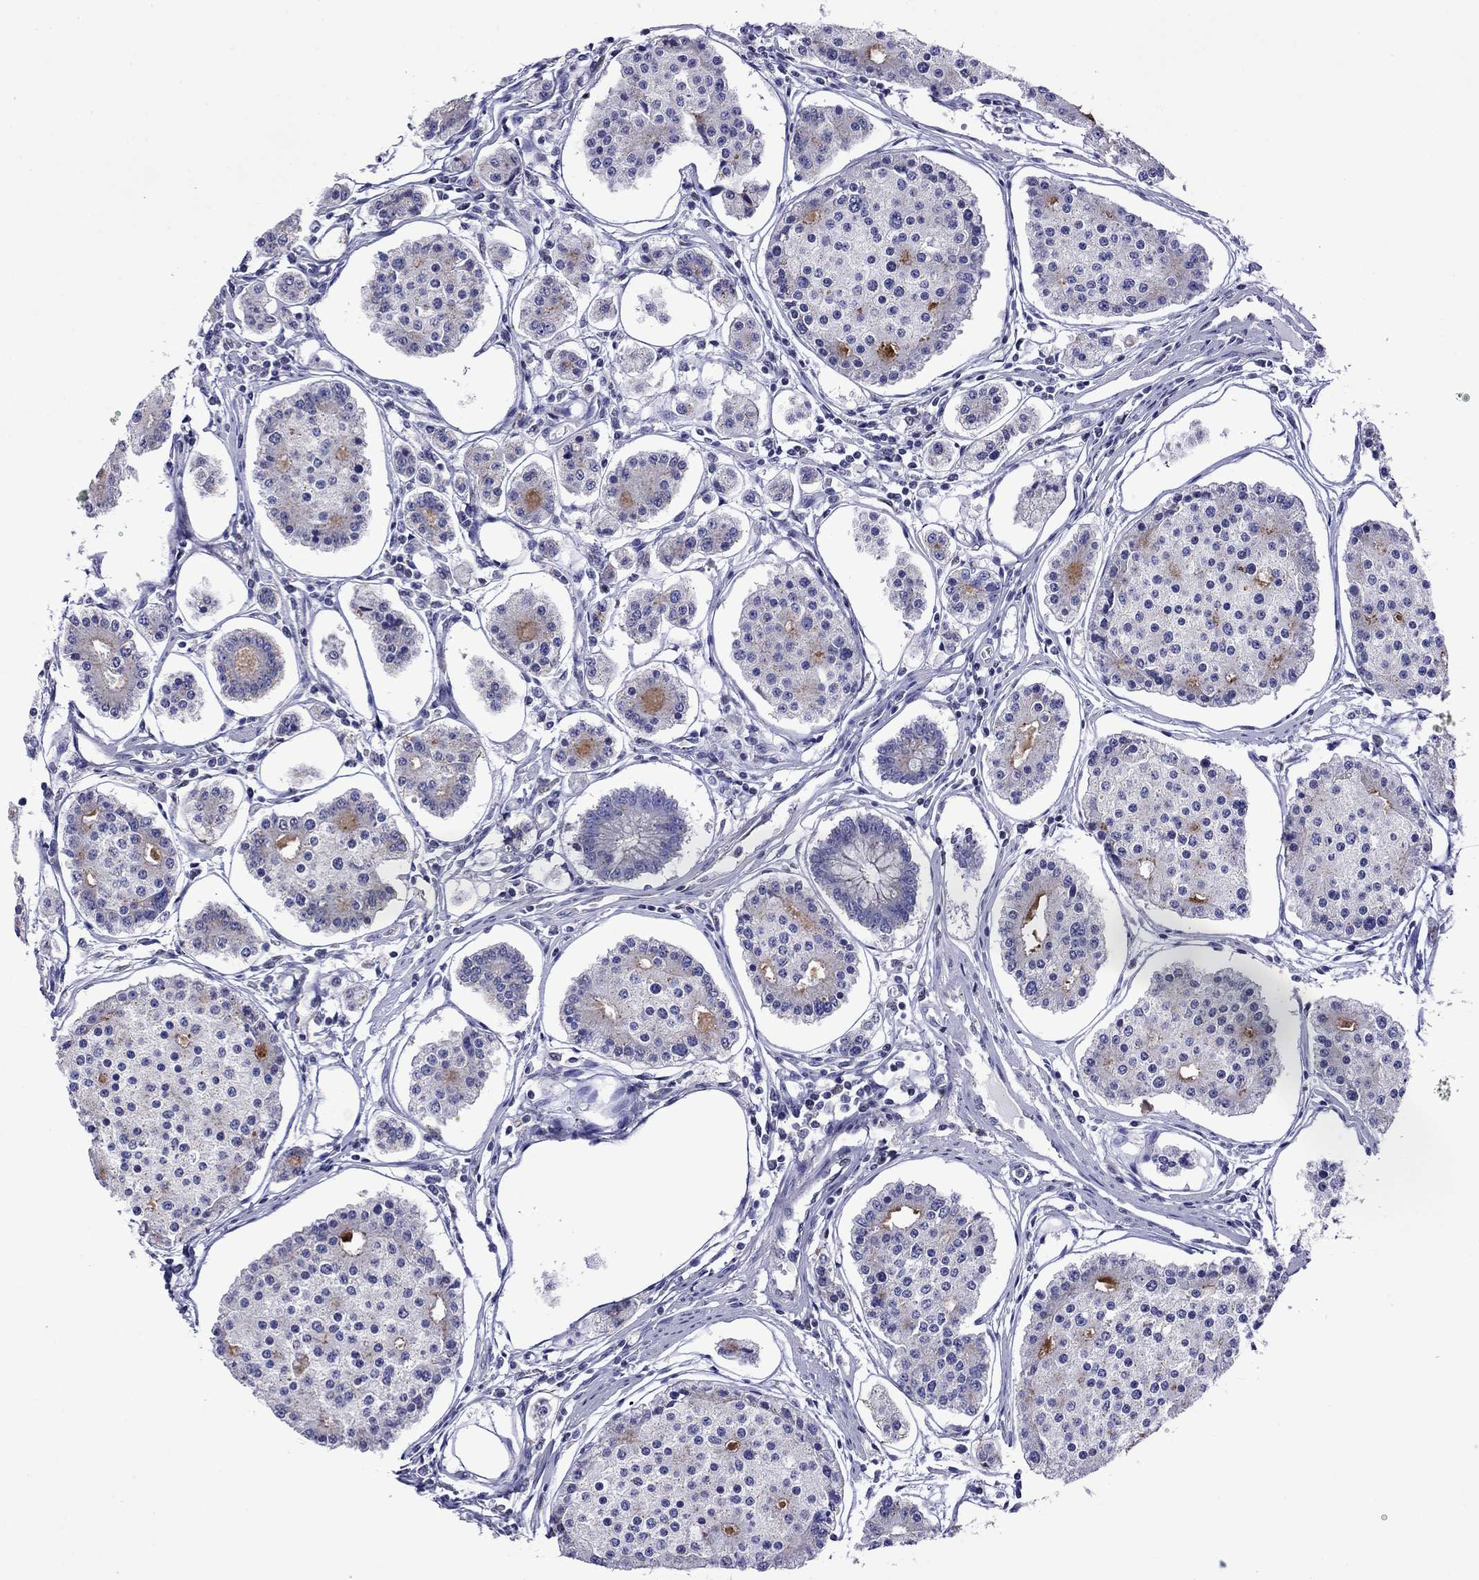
{"staining": {"intensity": "negative", "quantity": "none", "location": "none"}, "tissue": "carcinoid", "cell_type": "Tumor cells", "image_type": "cancer", "snomed": [{"axis": "morphology", "description": "Carcinoid, malignant, NOS"}, {"axis": "topography", "description": "Small intestine"}], "caption": "IHC of human carcinoid displays no expression in tumor cells.", "gene": "MPZ", "patient": {"sex": "female", "age": 65}}